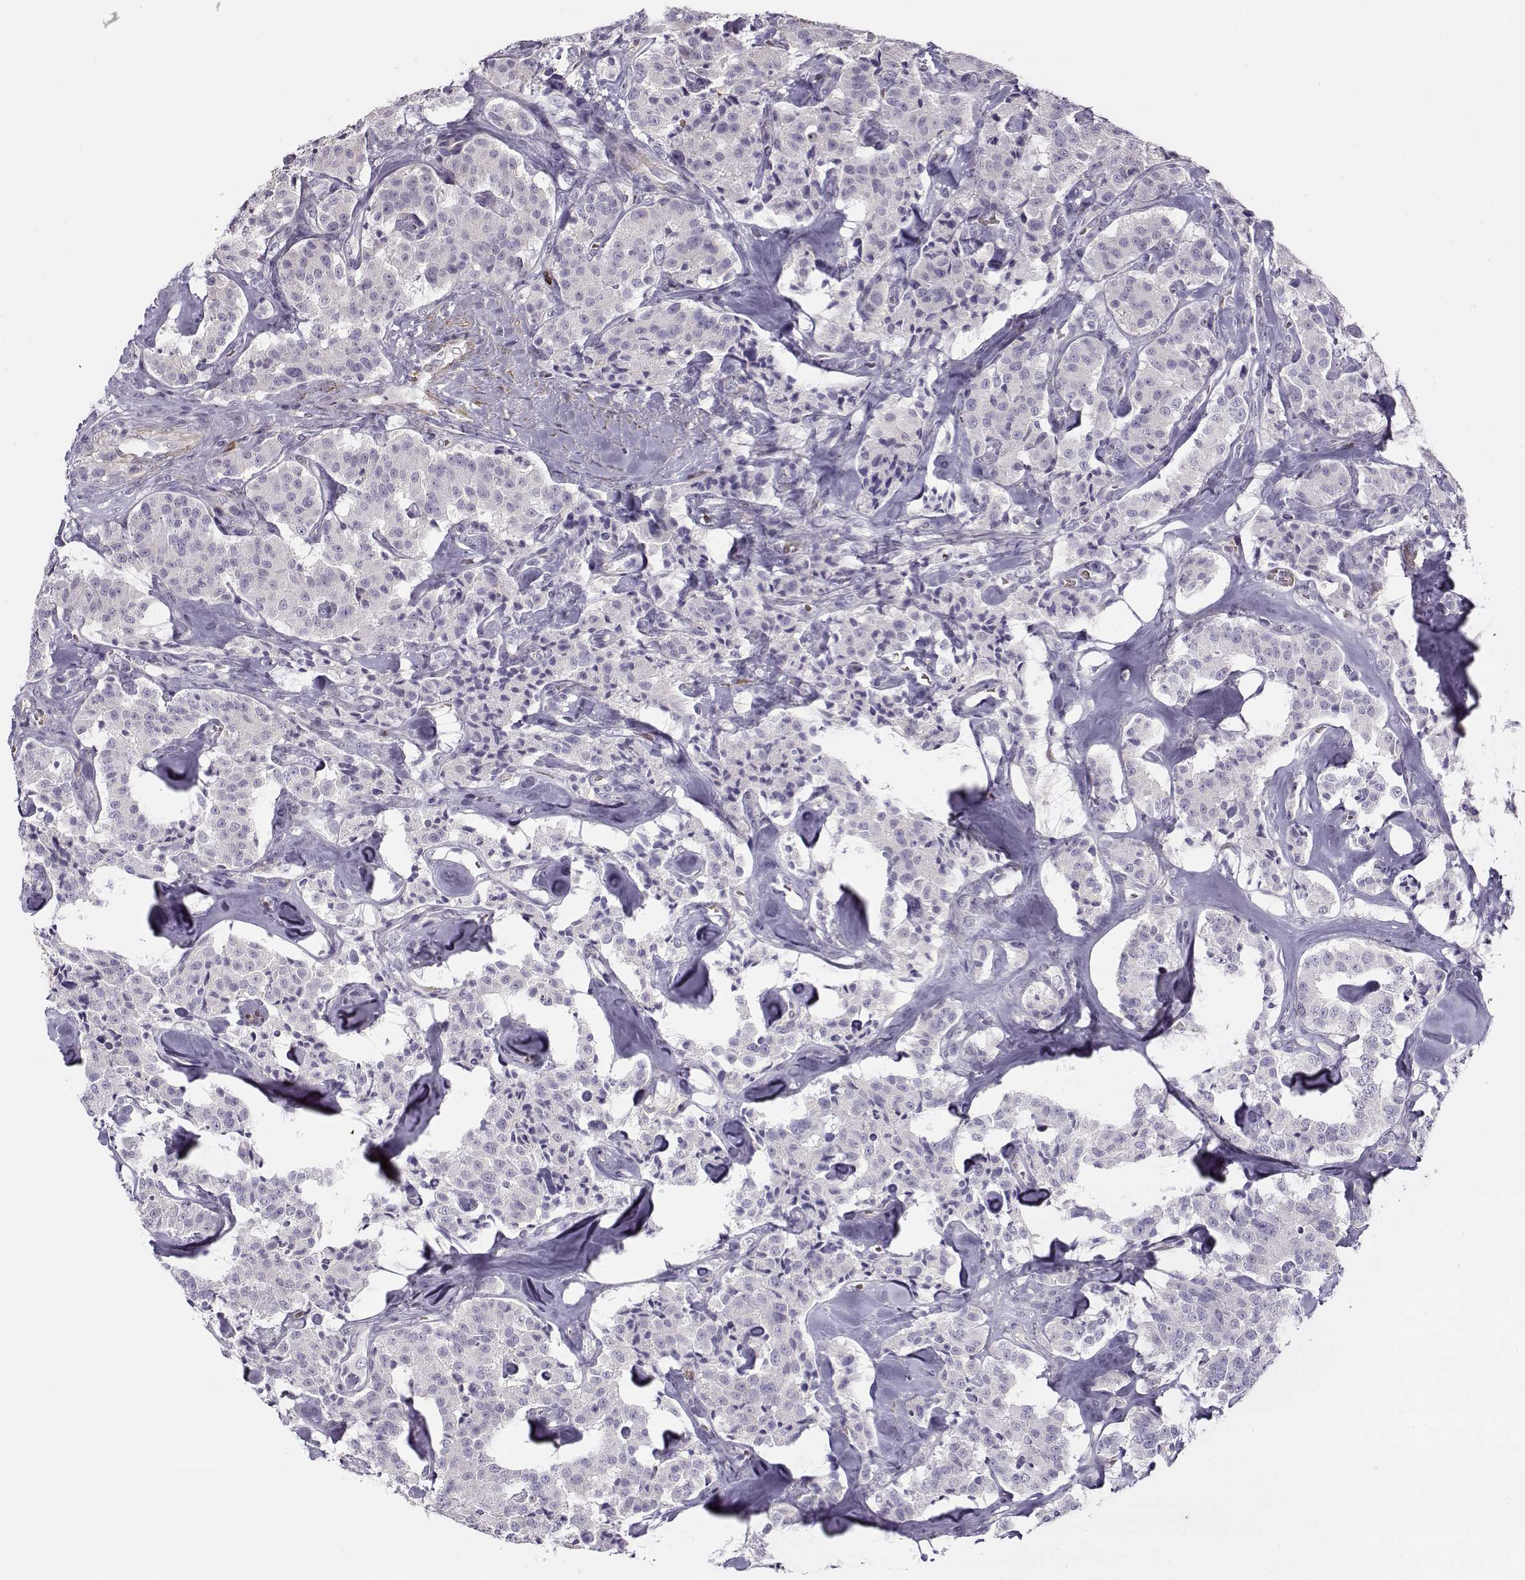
{"staining": {"intensity": "negative", "quantity": "none", "location": "none"}, "tissue": "carcinoid", "cell_type": "Tumor cells", "image_type": "cancer", "snomed": [{"axis": "morphology", "description": "Carcinoid, malignant, NOS"}, {"axis": "topography", "description": "Pancreas"}], "caption": "Carcinoid stained for a protein using IHC reveals no positivity tumor cells.", "gene": "UCP3", "patient": {"sex": "male", "age": 41}}